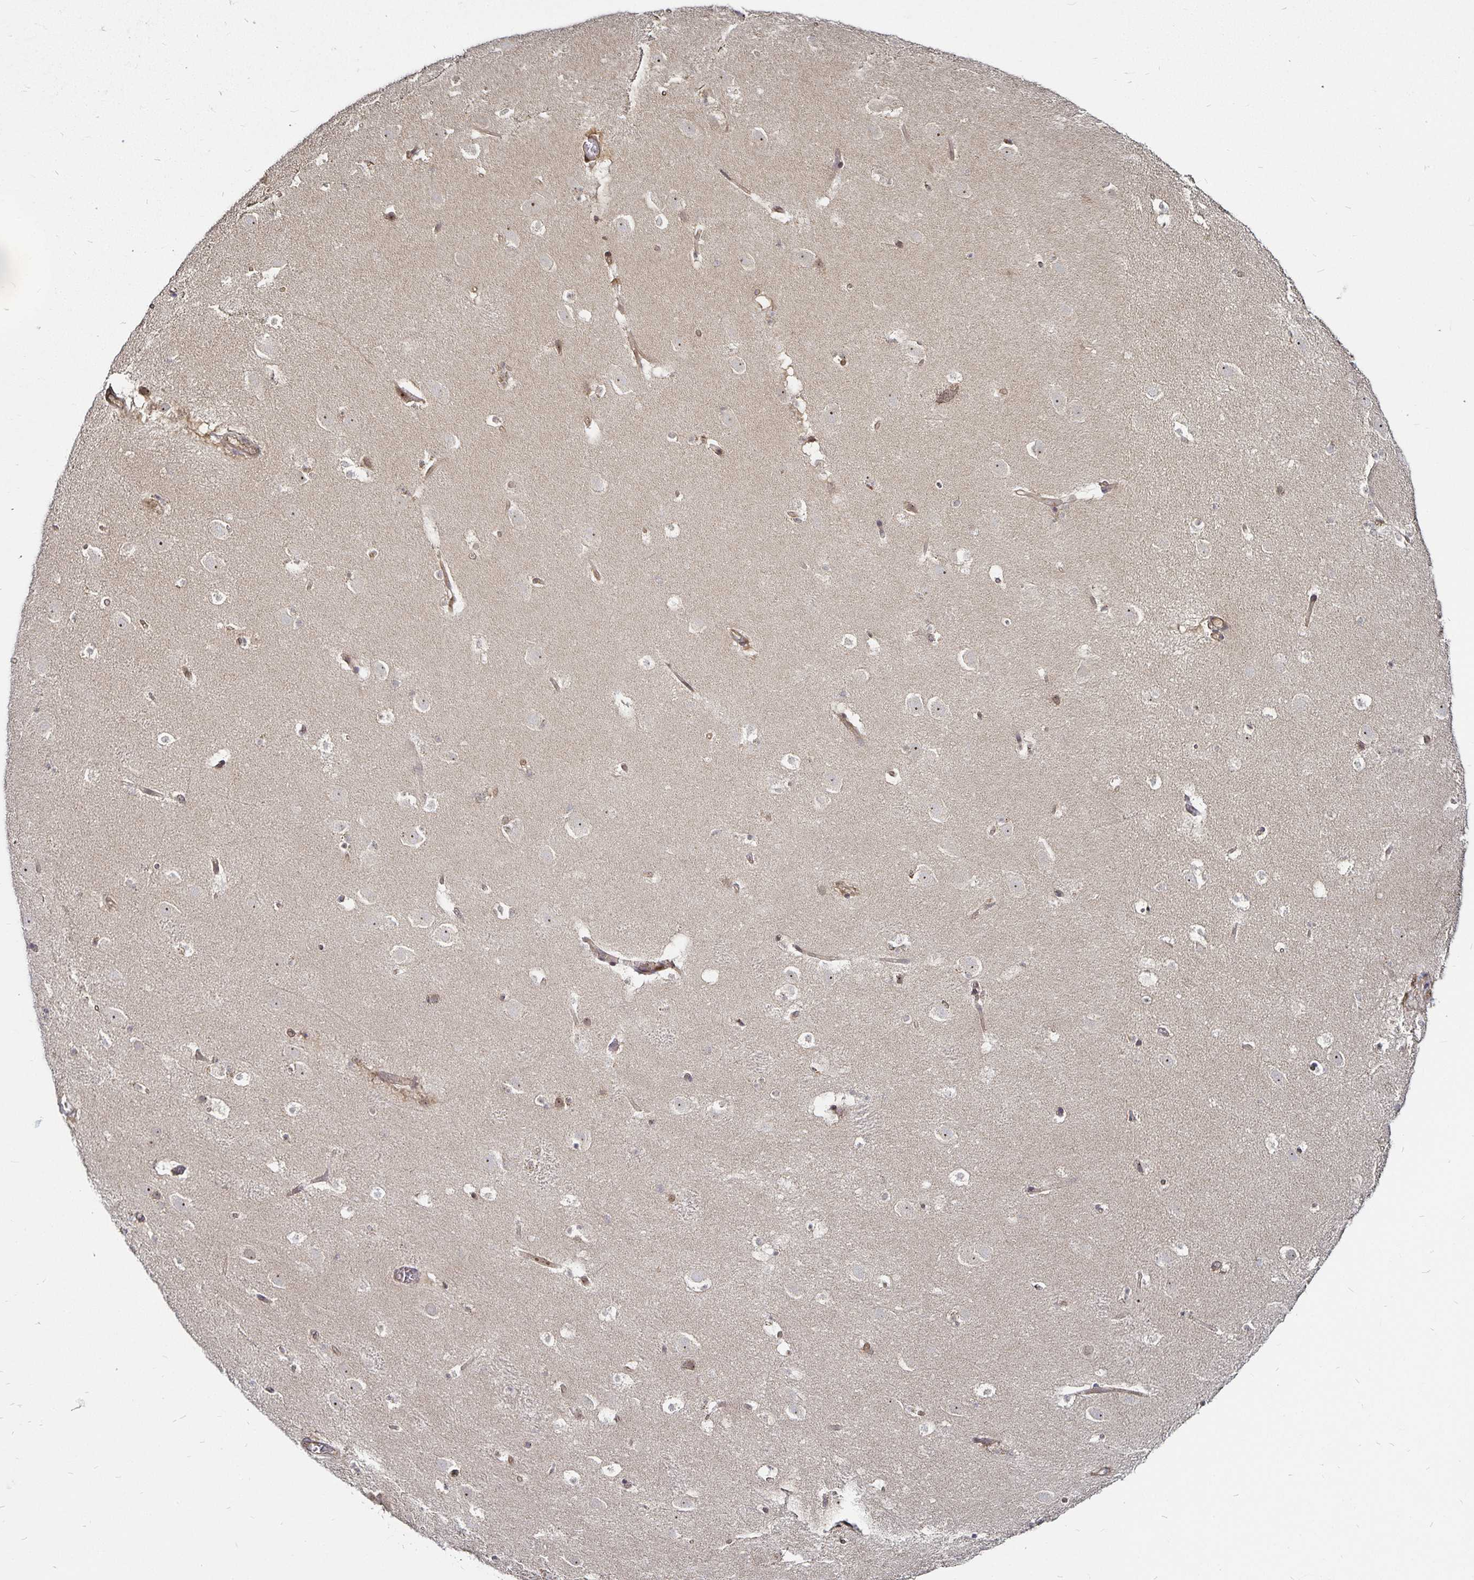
{"staining": {"intensity": "negative", "quantity": "none", "location": "none"}, "tissue": "caudate", "cell_type": "Glial cells", "image_type": "normal", "snomed": [{"axis": "morphology", "description": "Normal tissue, NOS"}, {"axis": "topography", "description": "Lateral ventricle wall"}], "caption": "Glial cells show no significant protein expression in unremarkable caudate. Brightfield microscopy of IHC stained with DAB (brown) and hematoxylin (blue), captured at high magnification.", "gene": "CYP27A1", "patient": {"sex": "male", "age": 37}}